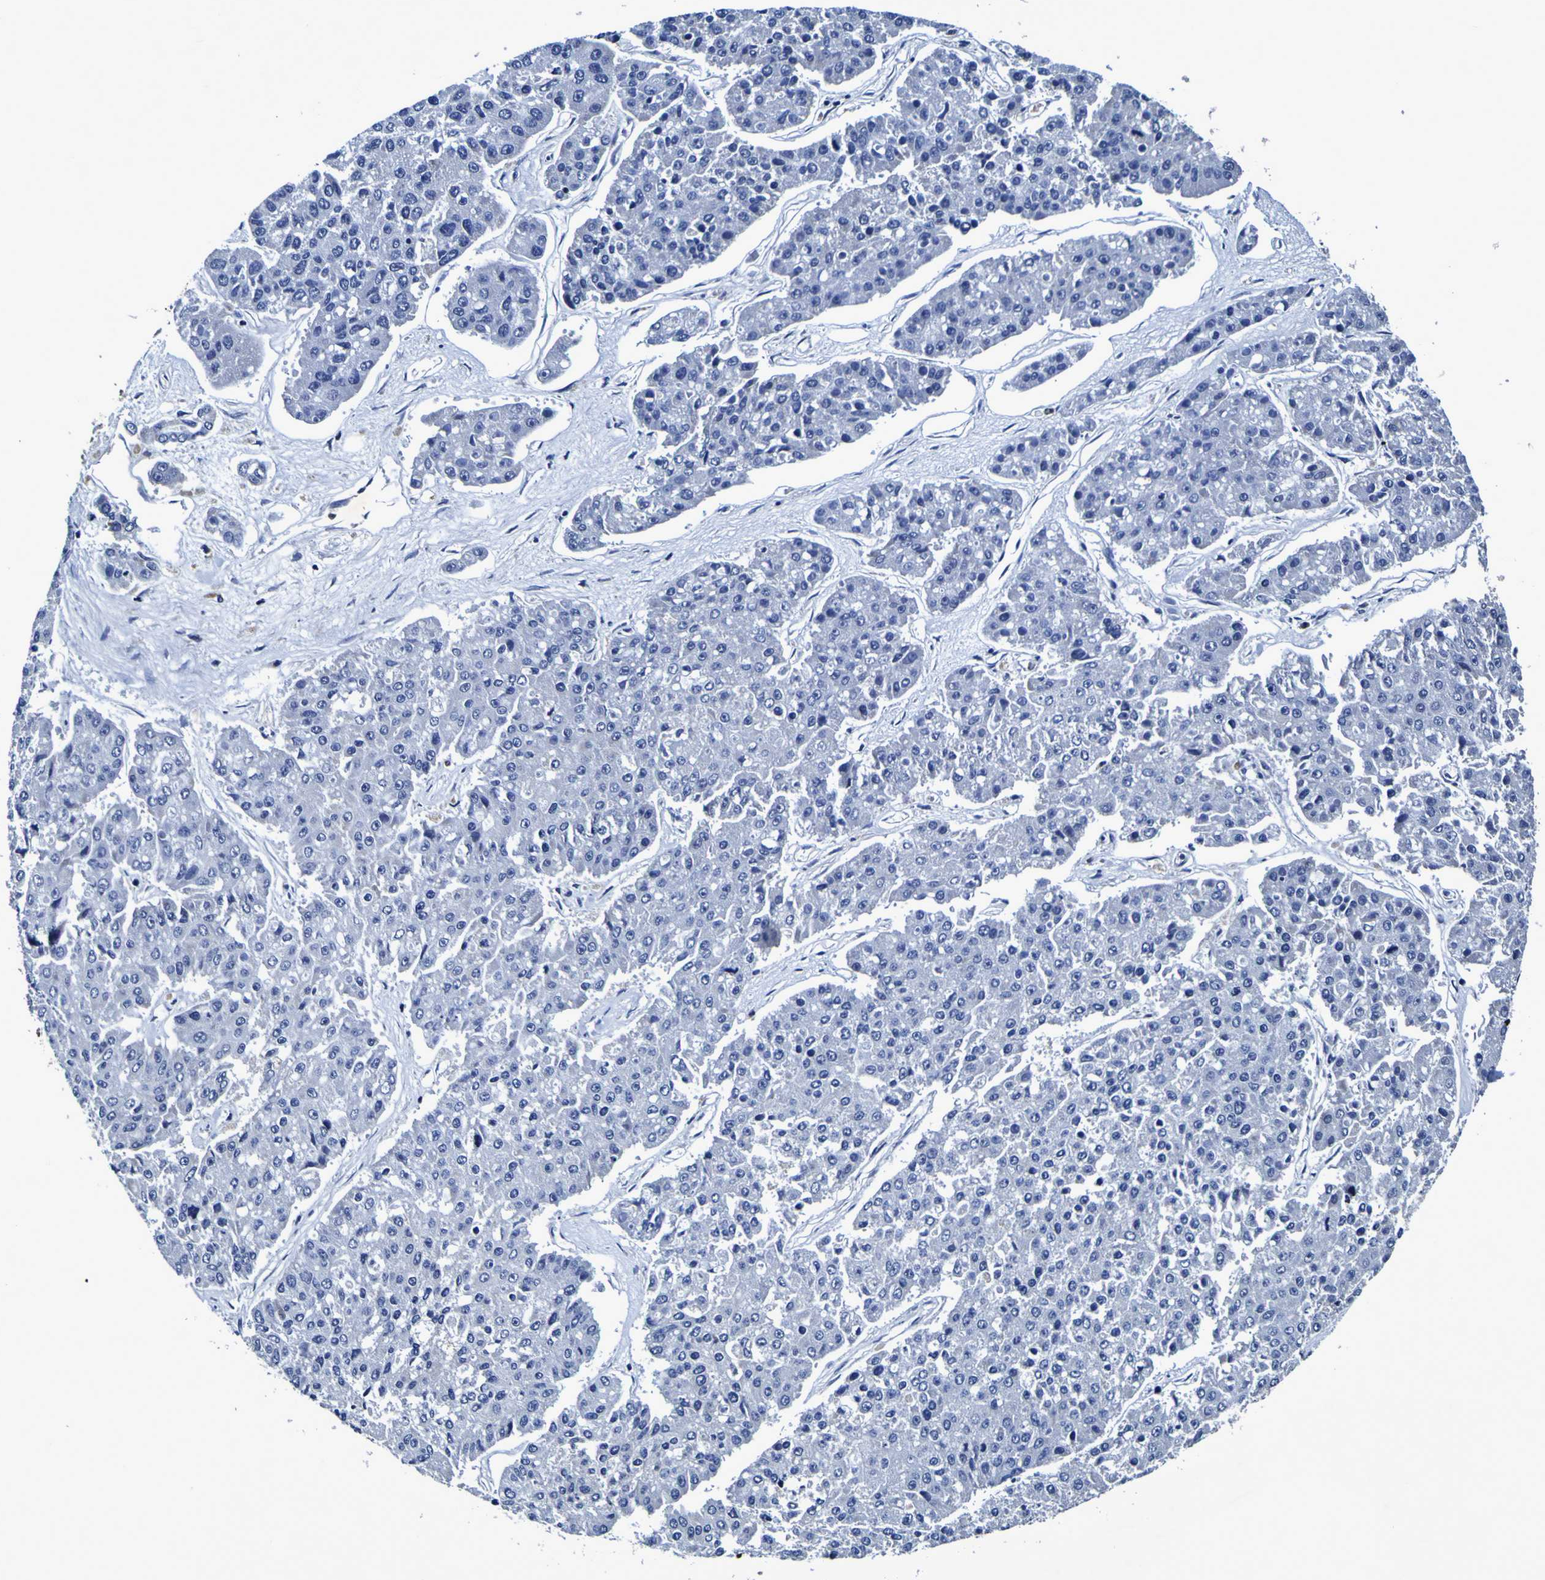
{"staining": {"intensity": "negative", "quantity": "none", "location": "none"}, "tissue": "pancreatic cancer", "cell_type": "Tumor cells", "image_type": "cancer", "snomed": [{"axis": "morphology", "description": "Adenocarcinoma, NOS"}, {"axis": "topography", "description": "Pancreas"}], "caption": "Tumor cells are negative for protein expression in human pancreatic cancer (adenocarcinoma). (DAB (3,3'-diaminobenzidine) immunohistochemistry (IHC) with hematoxylin counter stain).", "gene": "PANK4", "patient": {"sex": "male", "age": 50}}